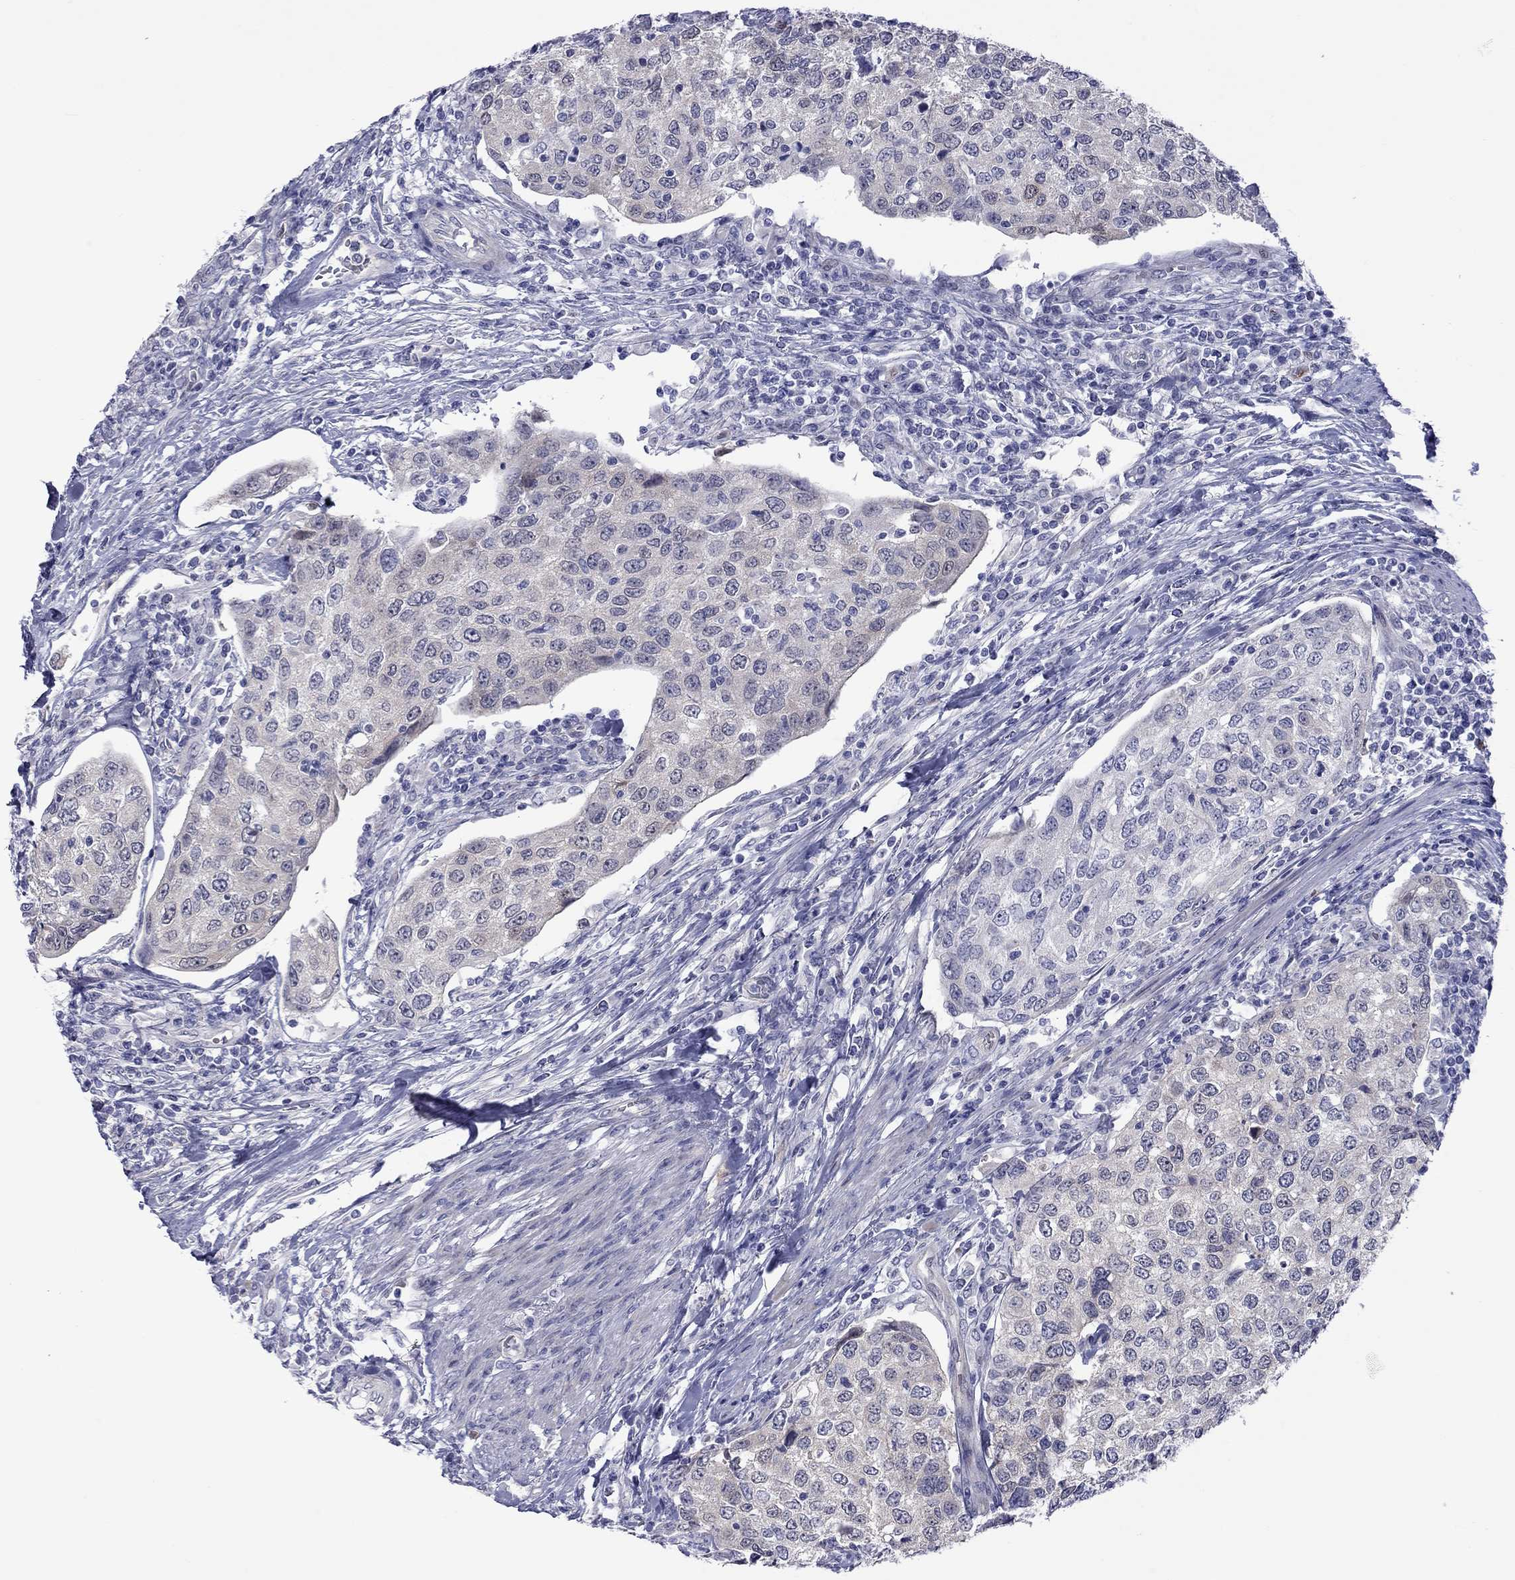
{"staining": {"intensity": "negative", "quantity": "none", "location": "none"}, "tissue": "urothelial cancer", "cell_type": "Tumor cells", "image_type": "cancer", "snomed": [{"axis": "morphology", "description": "Urothelial carcinoma, High grade"}, {"axis": "topography", "description": "Urinary bladder"}], "caption": "High-grade urothelial carcinoma was stained to show a protein in brown. There is no significant staining in tumor cells. The staining is performed using DAB brown chromogen with nuclei counter-stained in using hematoxylin.", "gene": "CTNNBIP1", "patient": {"sex": "female", "age": 78}}